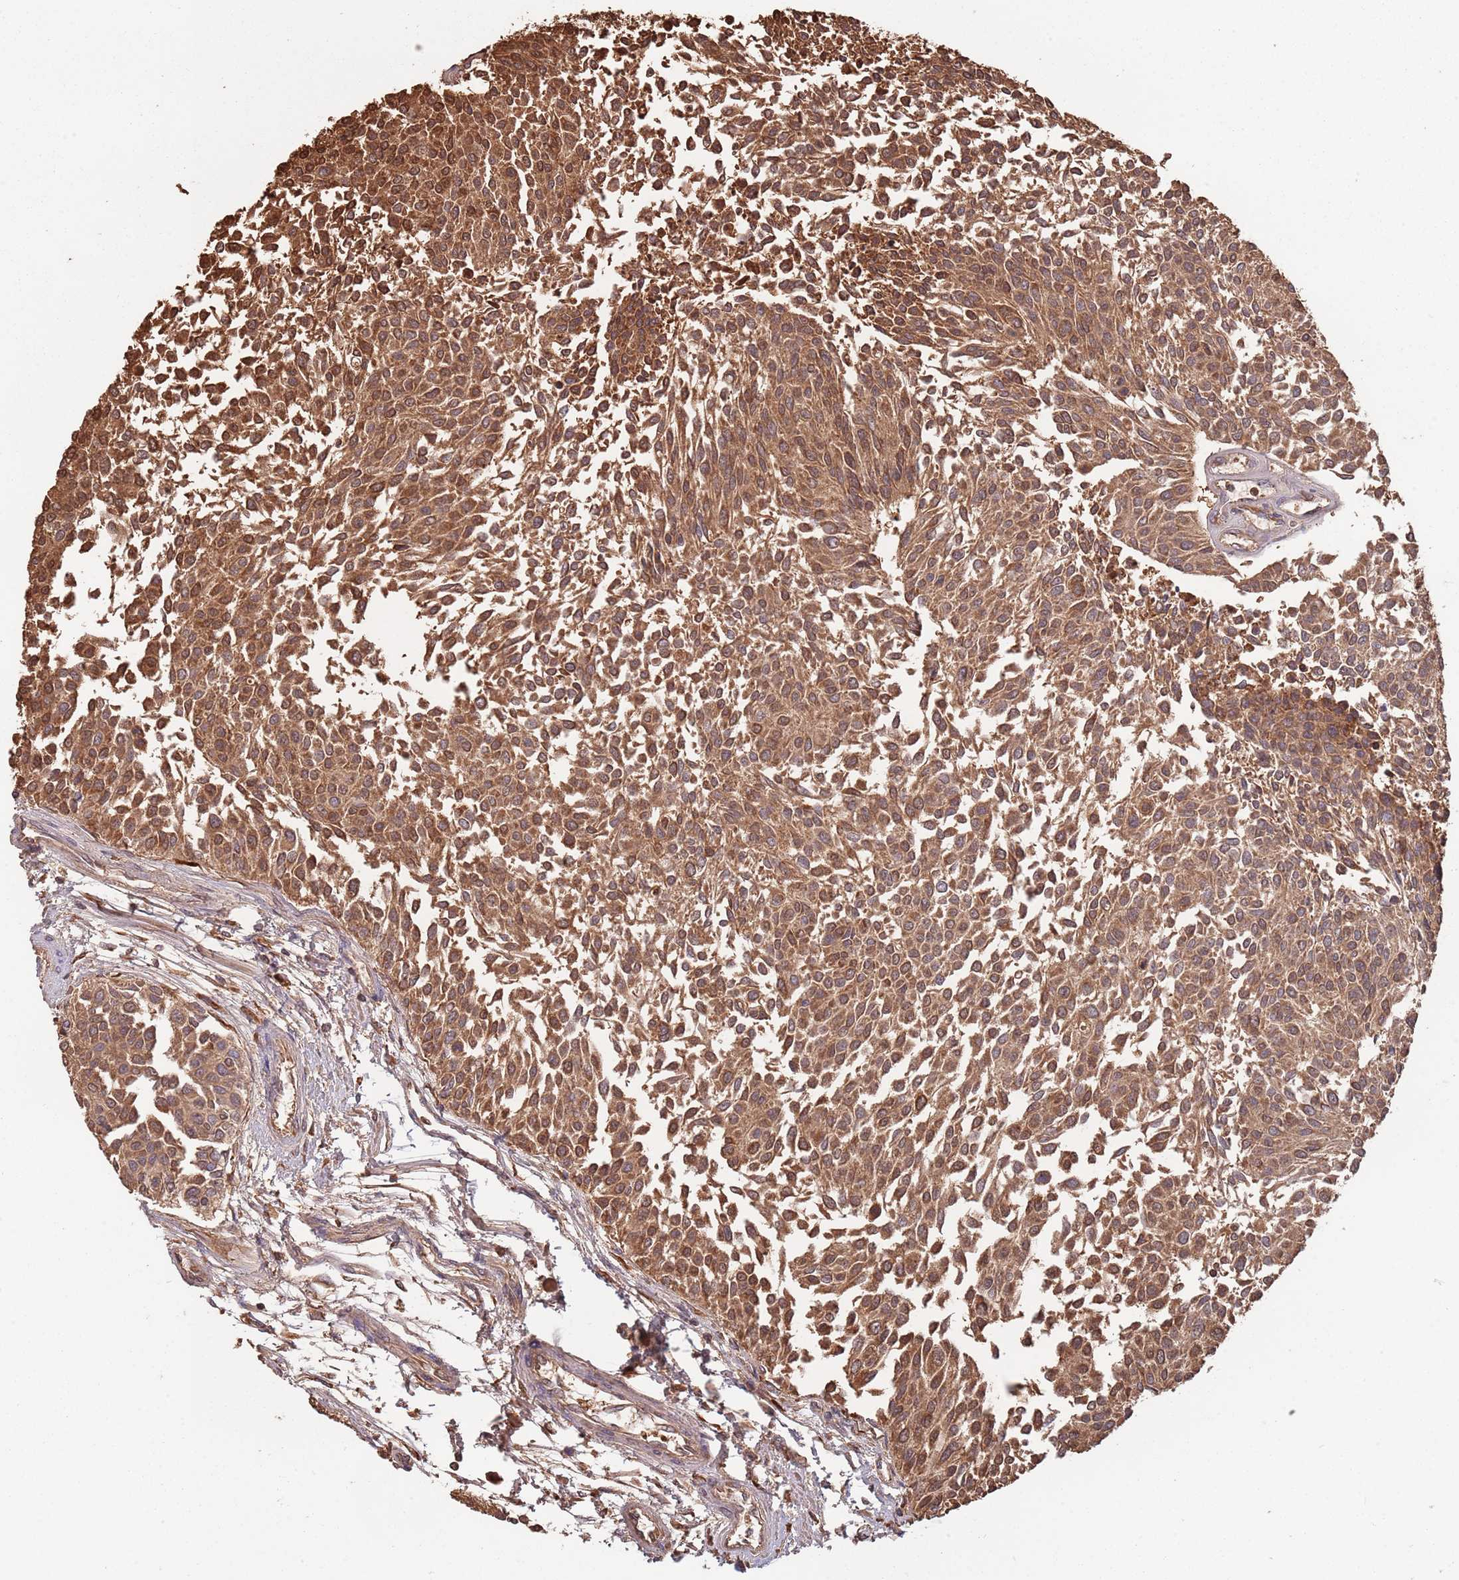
{"staining": {"intensity": "moderate", "quantity": ">75%", "location": "cytoplasmic/membranous,nuclear"}, "tissue": "urothelial cancer", "cell_type": "Tumor cells", "image_type": "cancer", "snomed": [{"axis": "morphology", "description": "Urothelial carcinoma, NOS"}, {"axis": "topography", "description": "Urinary bladder"}], "caption": "This is a photomicrograph of IHC staining of urothelial cancer, which shows moderate positivity in the cytoplasmic/membranous and nuclear of tumor cells.", "gene": "COG4", "patient": {"sex": "male", "age": 55}}